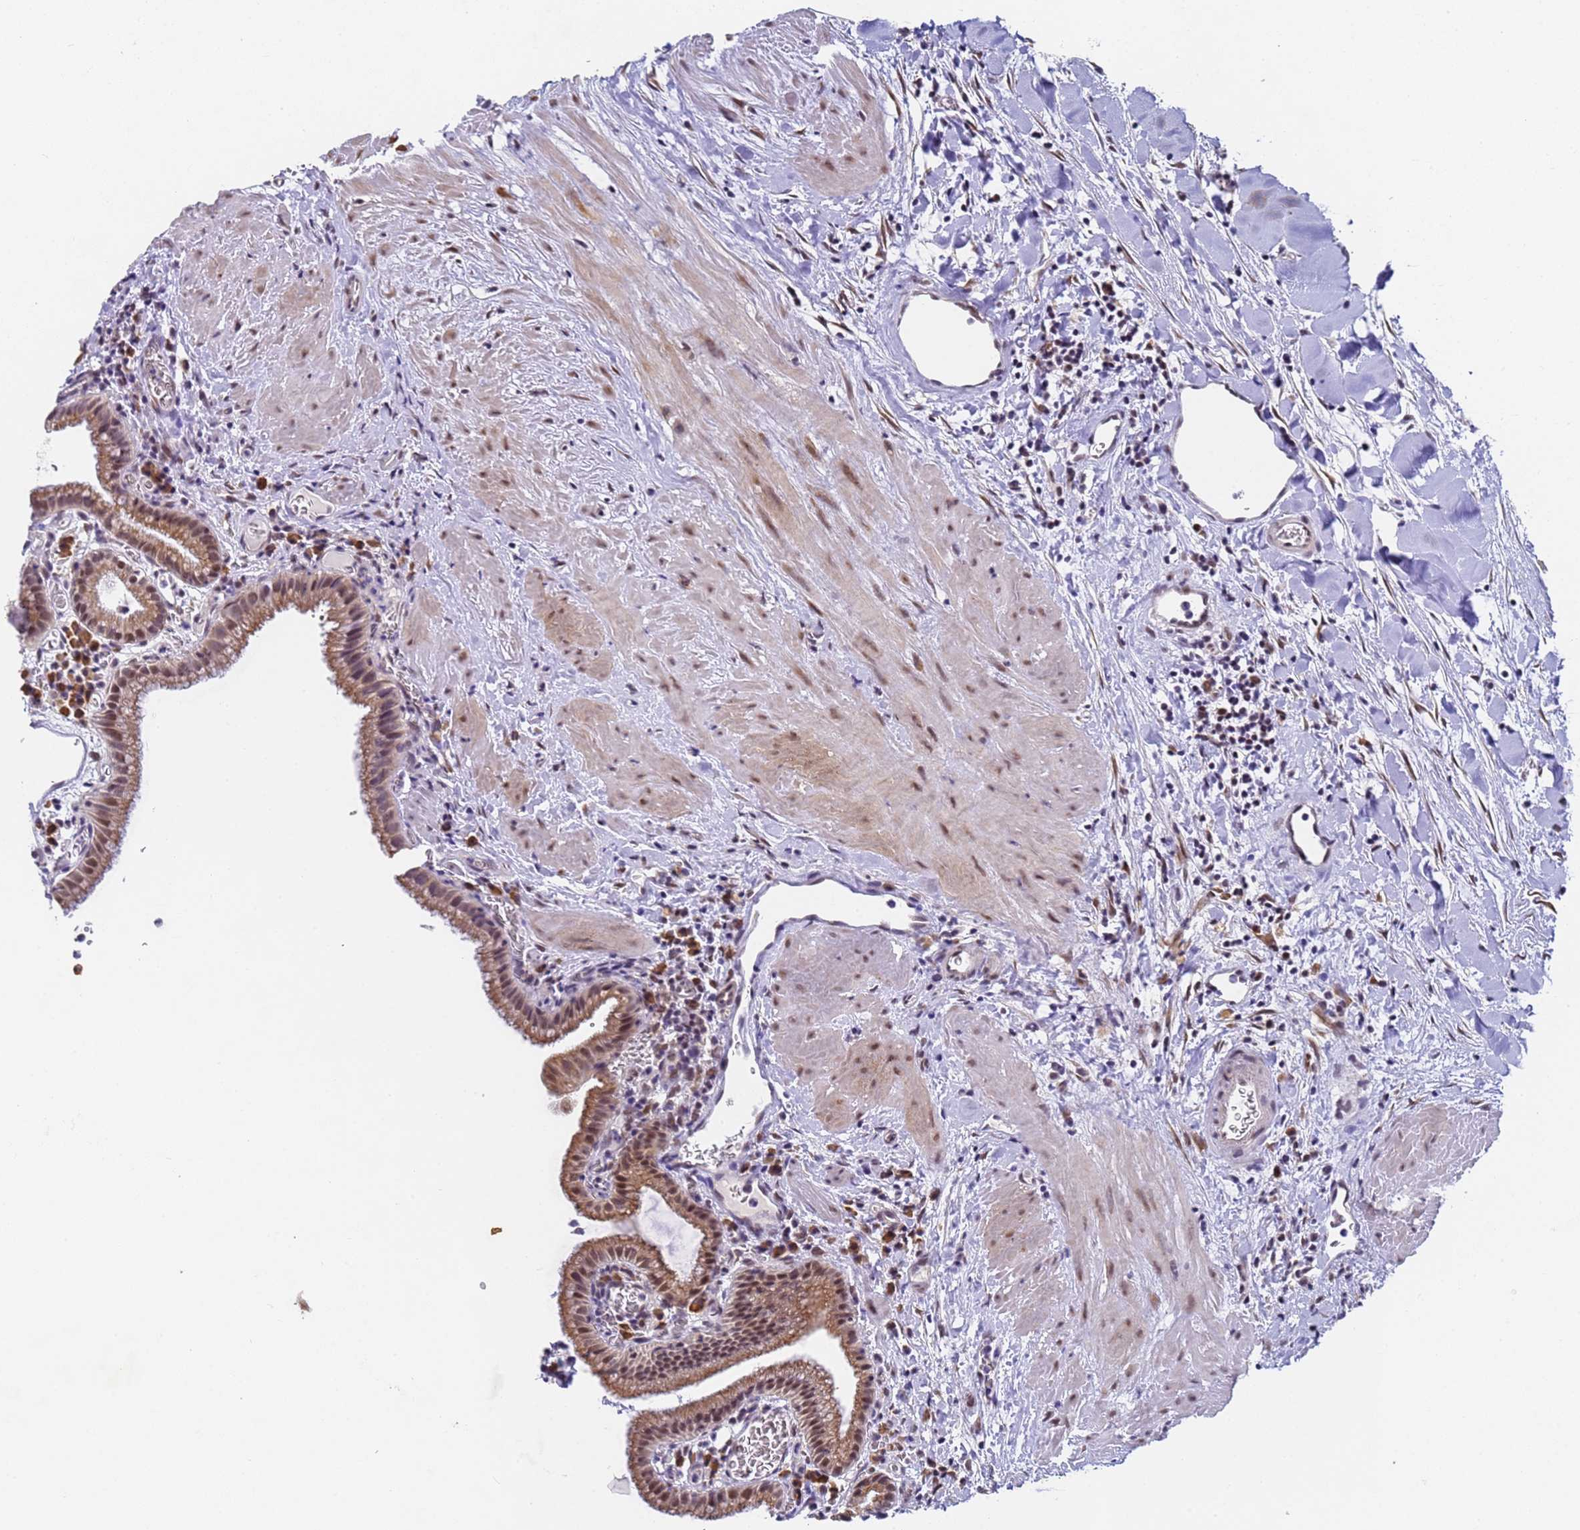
{"staining": {"intensity": "moderate", "quantity": ">75%", "location": "cytoplasmic/membranous,nuclear"}, "tissue": "gallbladder", "cell_type": "Glandular cells", "image_type": "normal", "snomed": [{"axis": "morphology", "description": "Normal tissue, NOS"}, {"axis": "topography", "description": "Gallbladder"}], "caption": "Immunohistochemistry (DAB) staining of benign gallbladder displays moderate cytoplasmic/membranous,nuclear protein positivity in approximately >75% of glandular cells.", "gene": "FNBP4", "patient": {"sex": "male", "age": 78}}